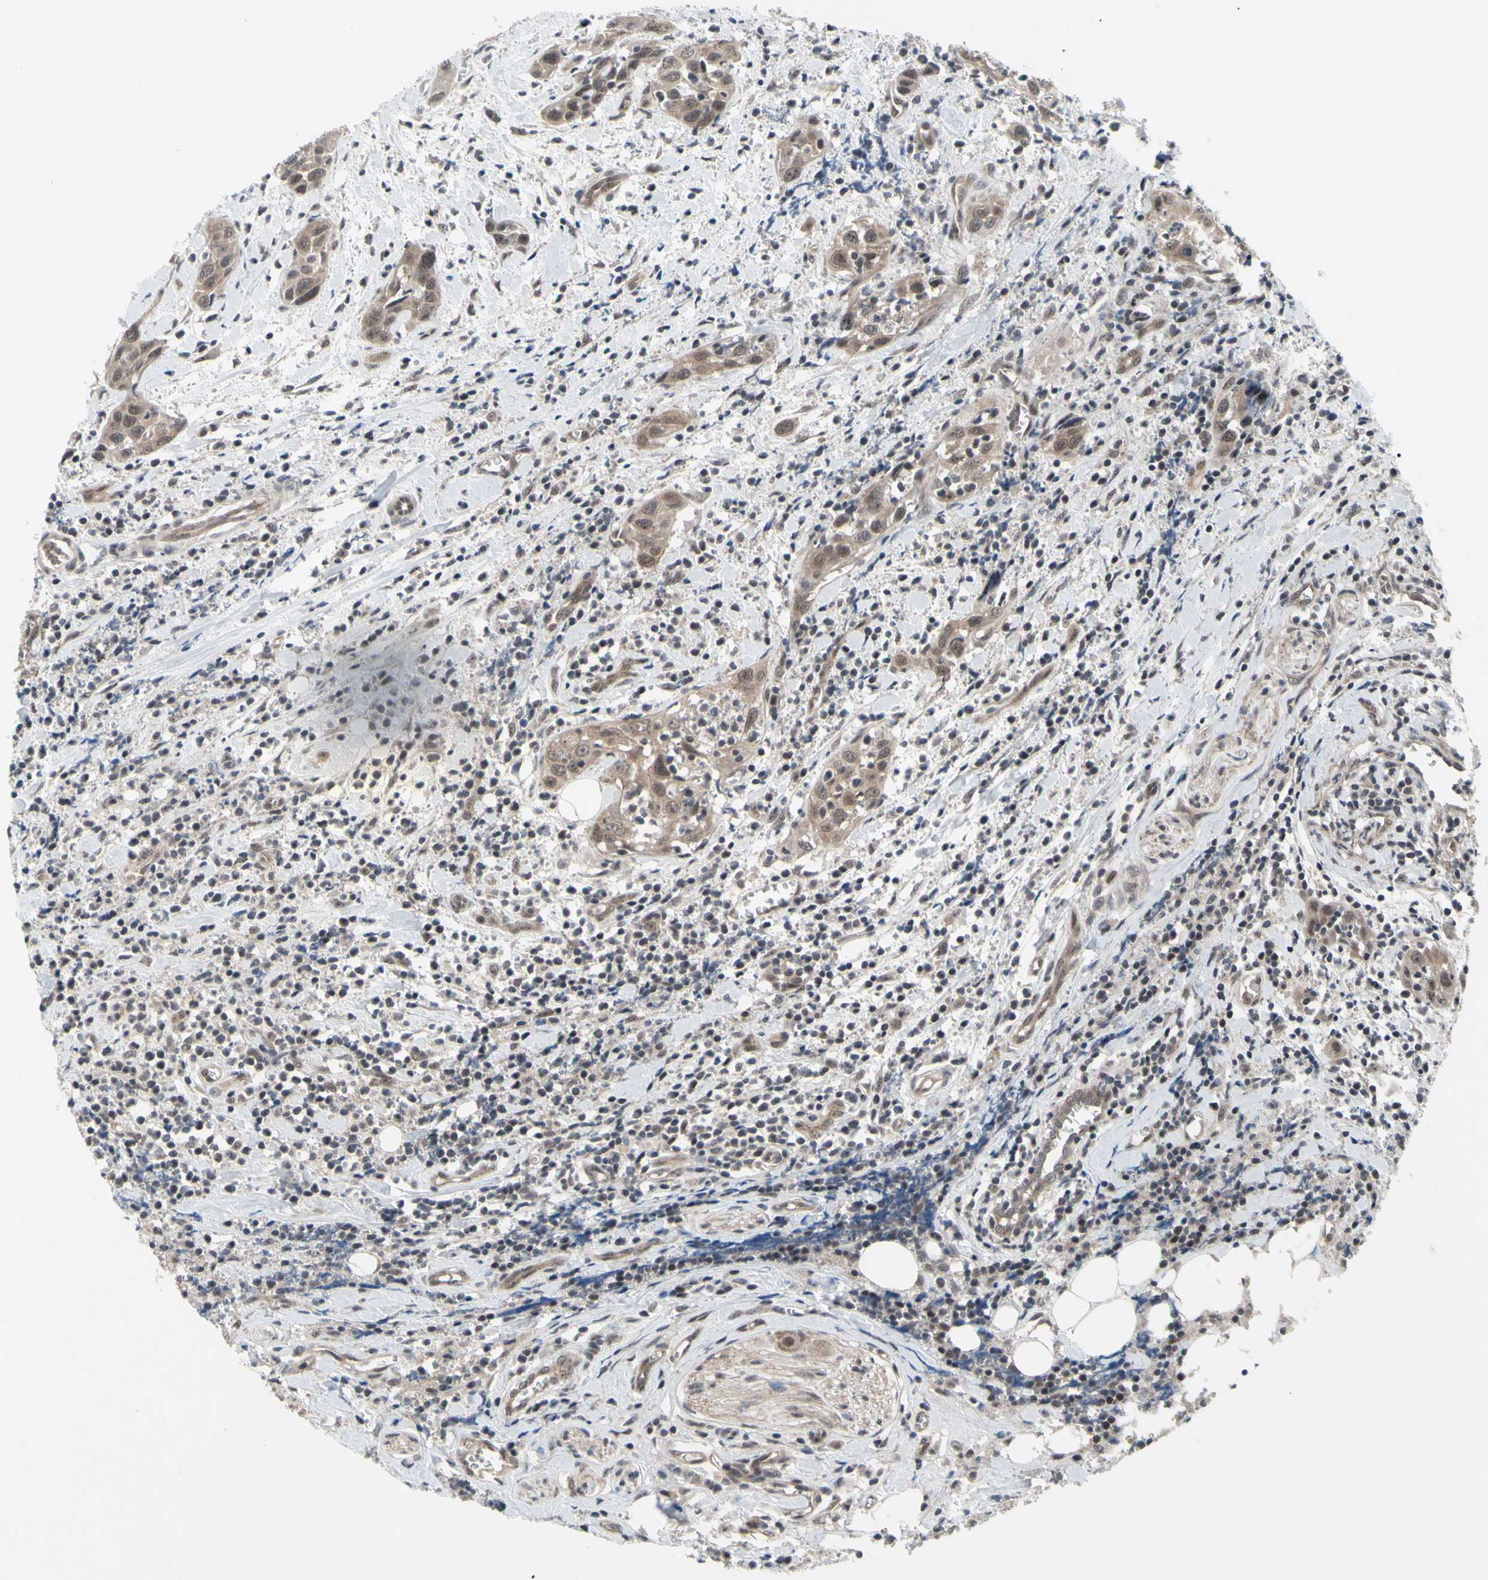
{"staining": {"intensity": "moderate", "quantity": ">75%", "location": "cytoplasmic/membranous,nuclear"}, "tissue": "head and neck cancer", "cell_type": "Tumor cells", "image_type": "cancer", "snomed": [{"axis": "morphology", "description": "Squamous cell carcinoma, NOS"}, {"axis": "topography", "description": "Oral tissue"}, {"axis": "topography", "description": "Head-Neck"}], "caption": "IHC (DAB (3,3'-diaminobenzidine)) staining of human head and neck cancer exhibits moderate cytoplasmic/membranous and nuclear protein expression in approximately >75% of tumor cells. Using DAB (3,3'-diaminobenzidine) (brown) and hematoxylin (blue) stains, captured at high magnification using brightfield microscopy.", "gene": "TRDMT1", "patient": {"sex": "female", "age": 50}}